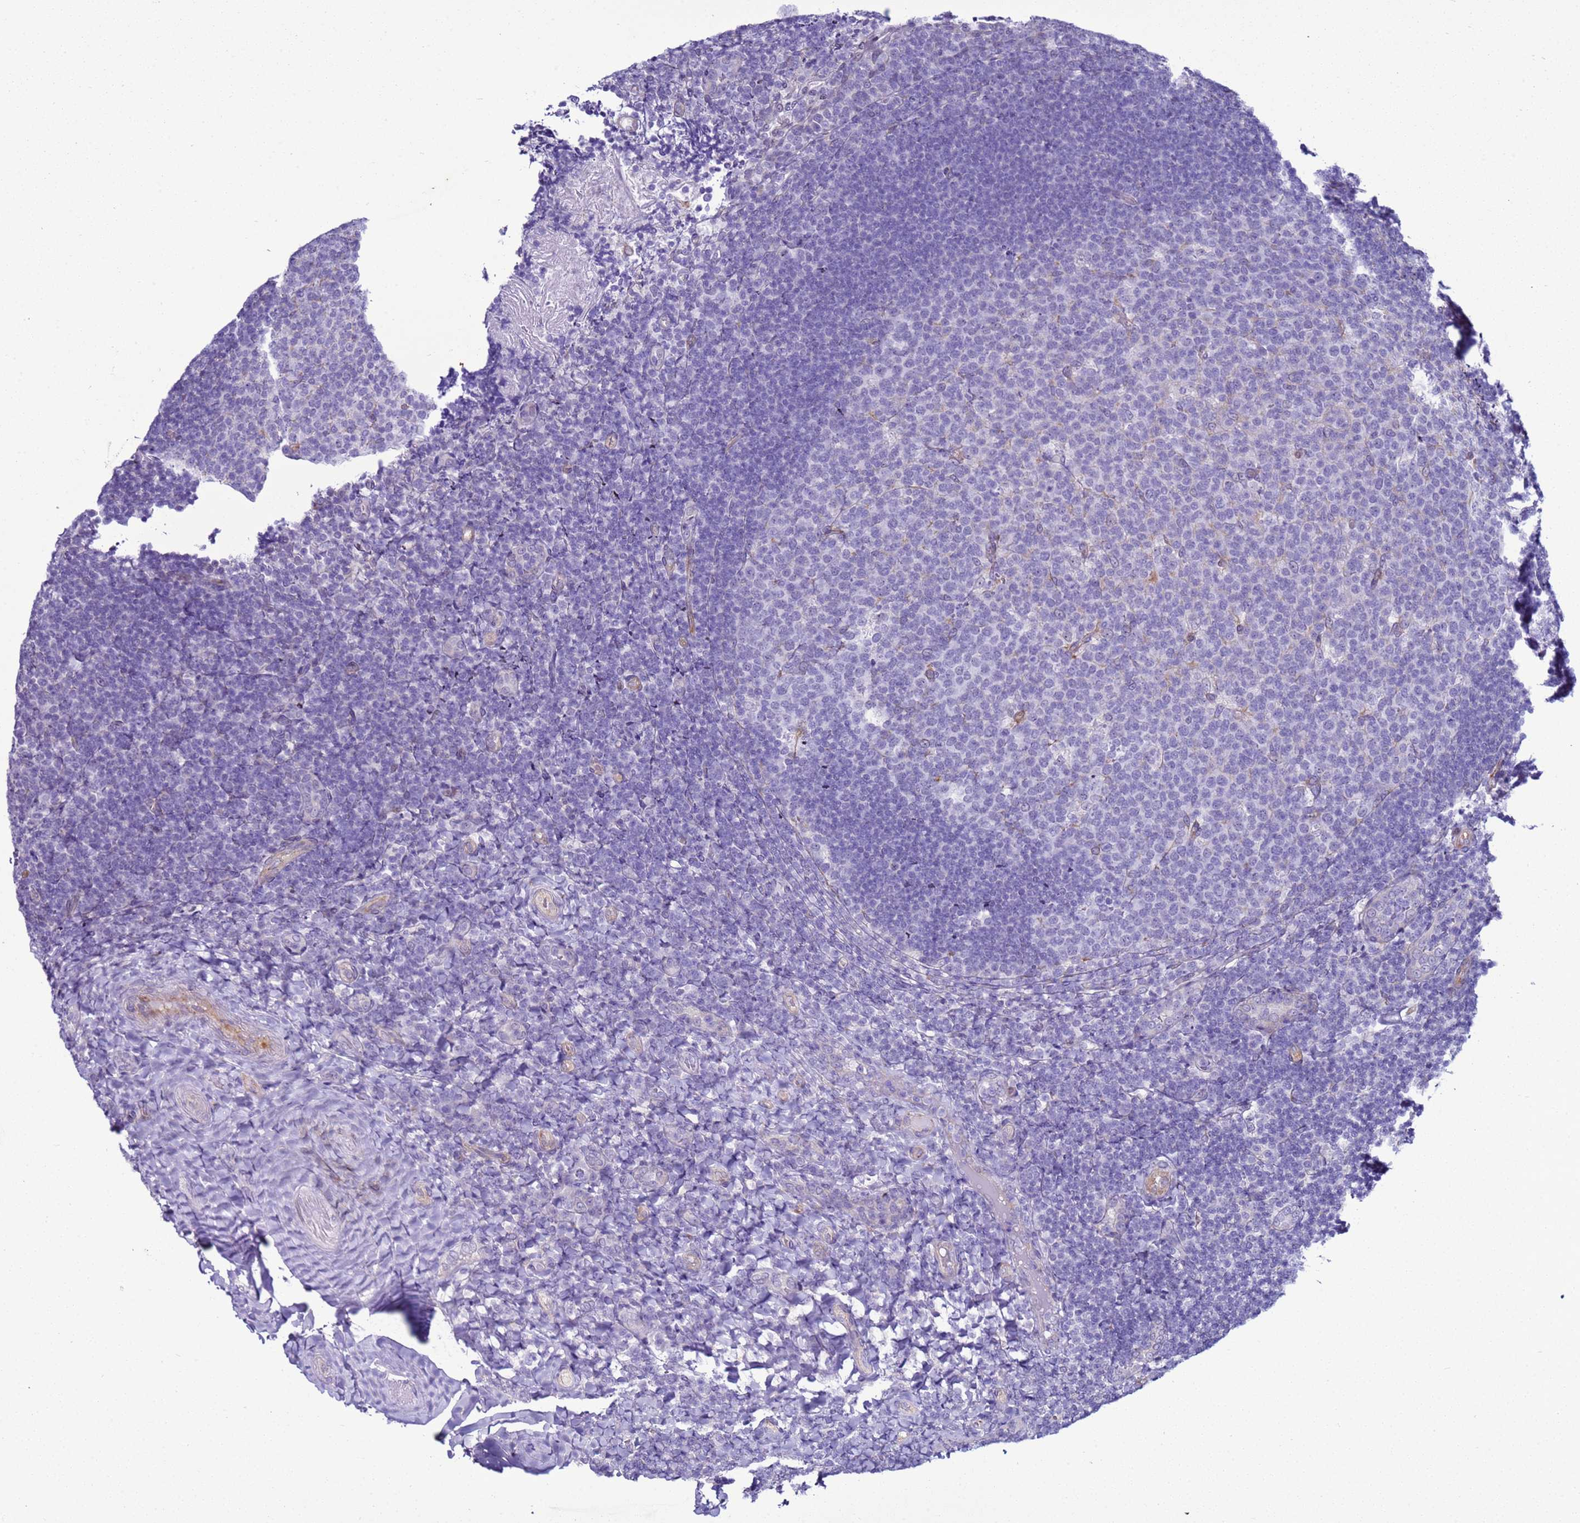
{"staining": {"intensity": "negative", "quantity": "none", "location": "none"}, "tissue": "tonsil", "cell_type": "Germinal center cells", "image_type": "normal", "snomed": [{"axis": "morphology", "description": "Normal tissue, NOS"}, {"axis": "topography", "description": "Tonsil"}], "caption": "Germinal center cells are negative for protein expression in unremarkable human tonsil.", "gene": "LRRC10B", "patient": {"sex": "female", "age": 10}}